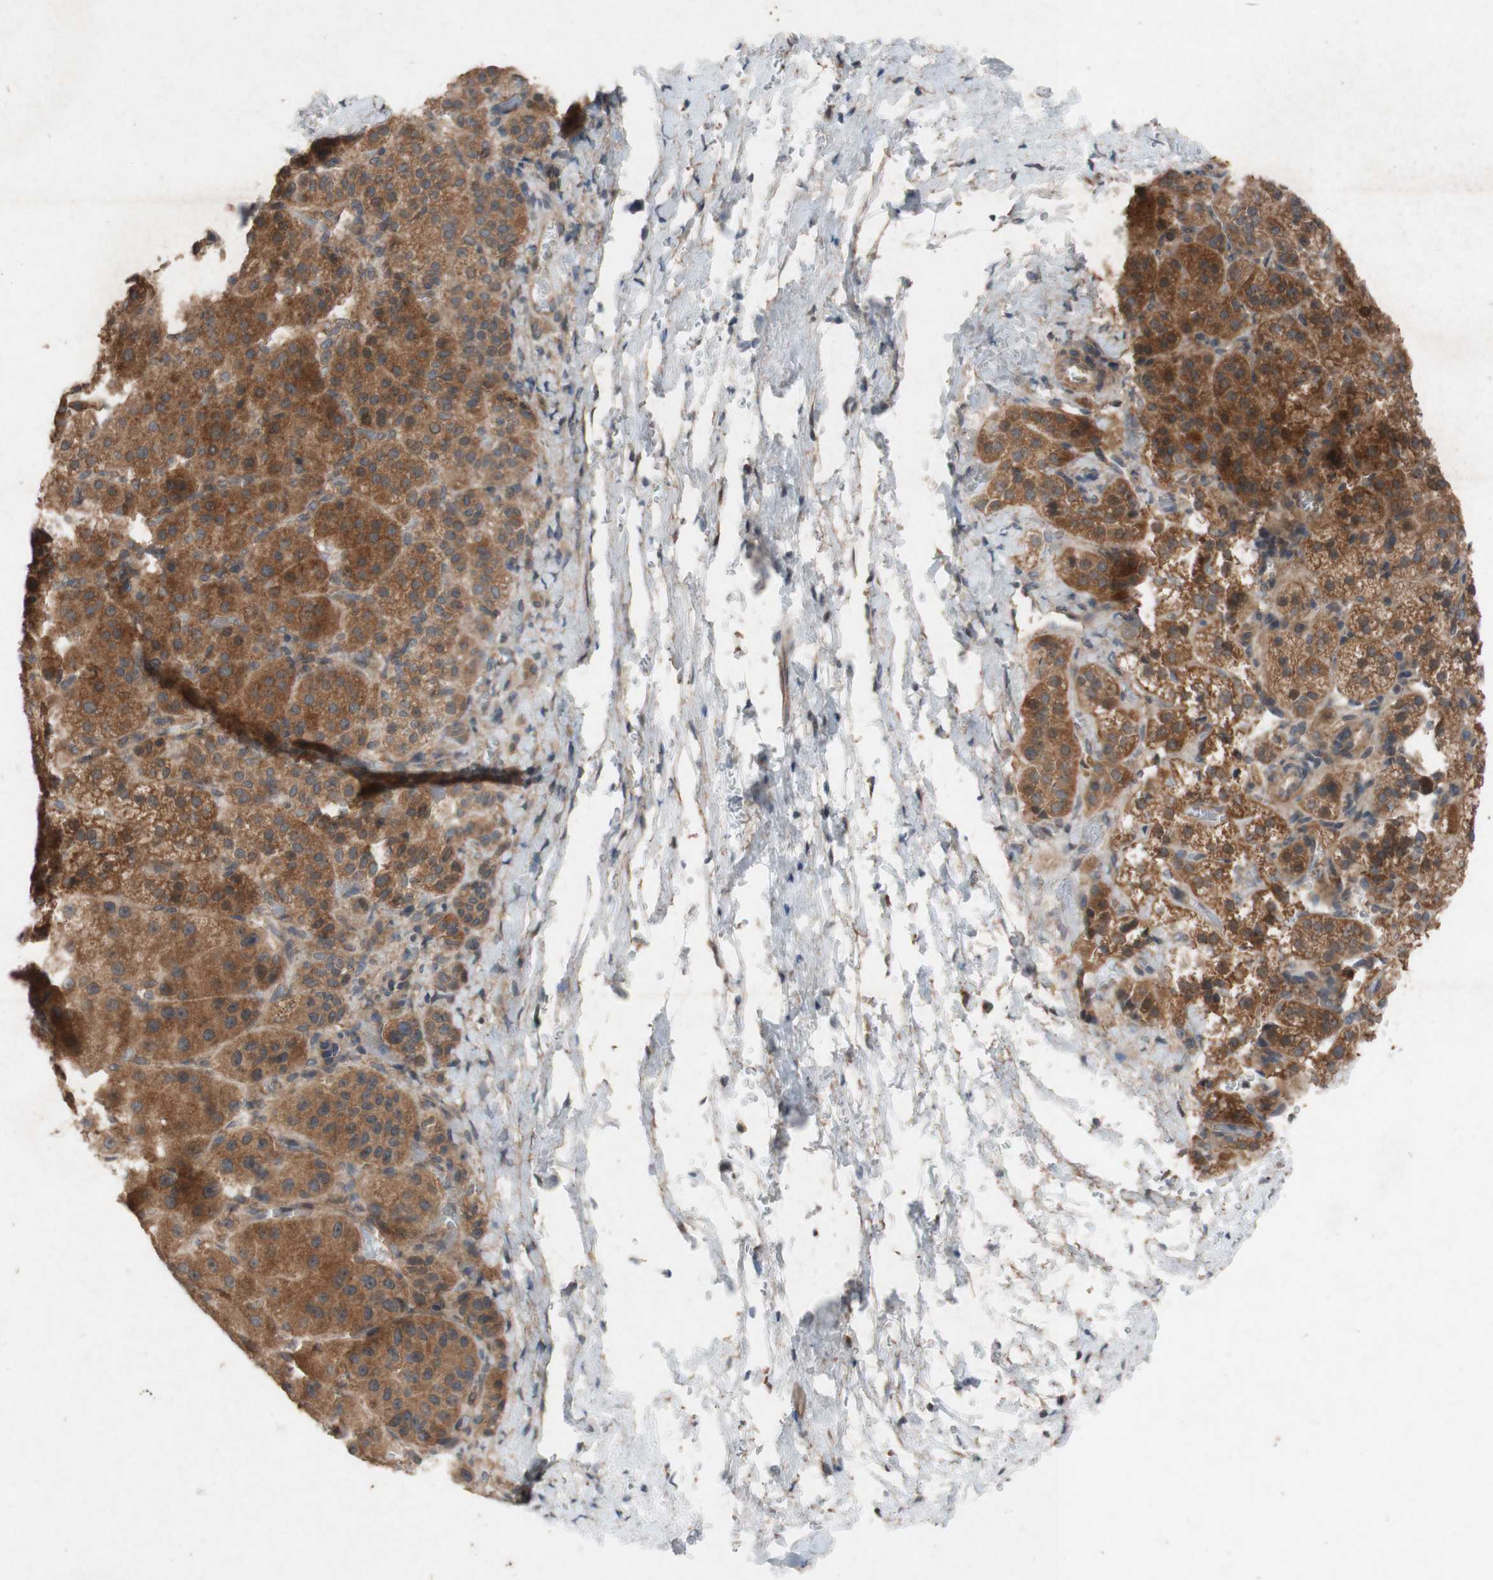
{"staining": {"intensity": "moderate", "quantity": ">75%", "location": "cytoplasmic/membranous"}, "tissue": "adrenal gland", "cell_type": "Glandular cells", "image_type": "normal", "snomed": [{"axis": "morphology", "description": "Normal tissue, NOS"}, {"axis": "topography", "description": "Adrenal gland"}], "caption": "Adrenal gland stained with a brown dye shows moderate cytoplasmic/membranous positive staining in approximately >75% of glandular cells.", "gene": "ATP6V1F", "patient": {"sex": "female", "age": 57}}